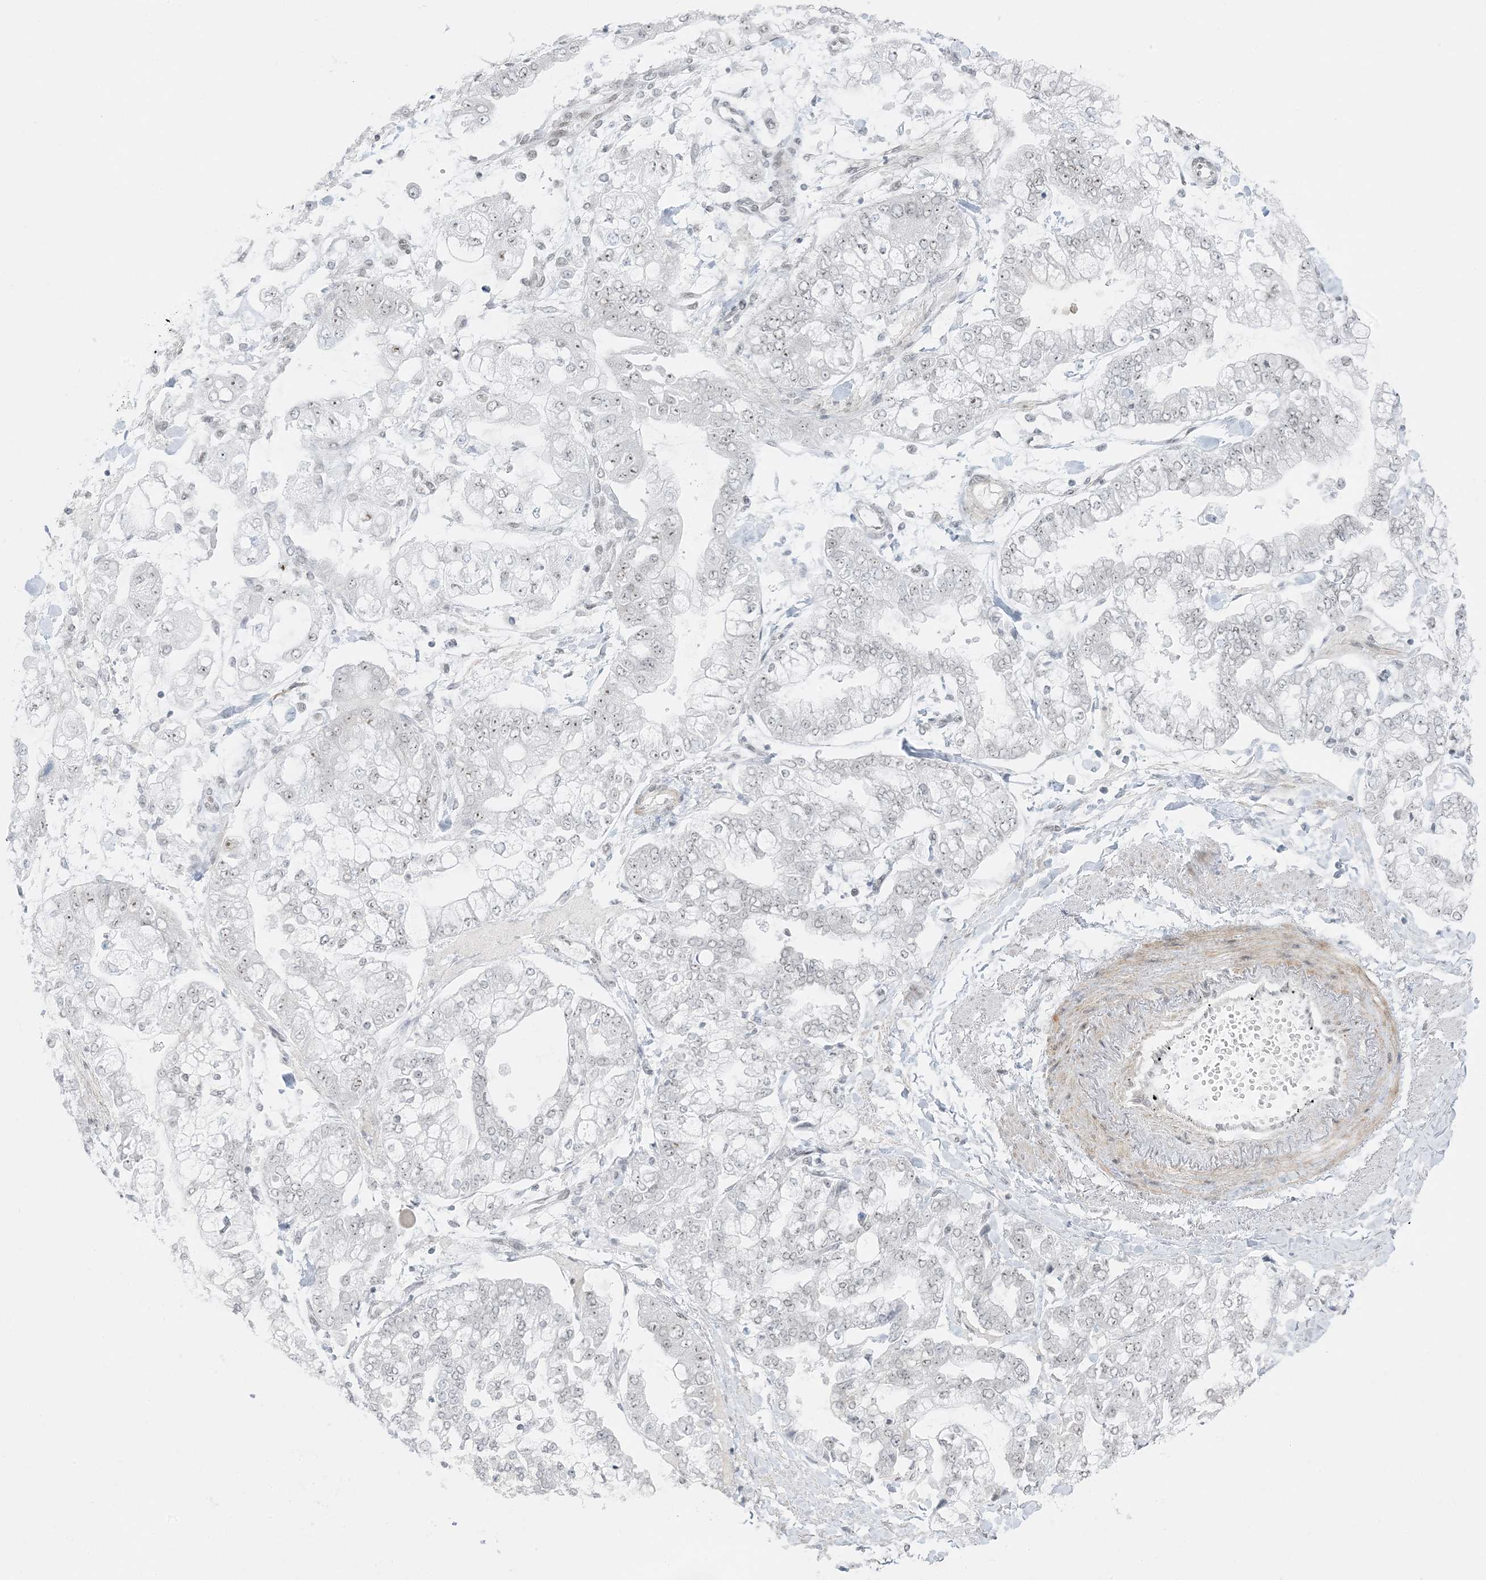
{"staining": {"intensity": "weak", "quantity": "<25%", "location": "nuclear"}, "tissue": "stomach cancer", "cell_type": "Tumor cells", "image_type": "cancer", "snomed": [{"axis": "morphology", "description": "Normal tissue, NOS"}, {"axis": "morphology", "description": "Adenocarcinoma, NOS"}, {"axis": "topography", "description": "Stomach, upper"}, {"axis": "topography", "description": "Stomach"}], "caption": "IHC histopathology image of neoplastic tissue: stomach cancer stained with DAB (3,3'-diaminobenzidine) demonstrates no significant protein positivity in tumor cells.", "gene": "ZNF787", "patient": {"sex": "male", "age": 76}}